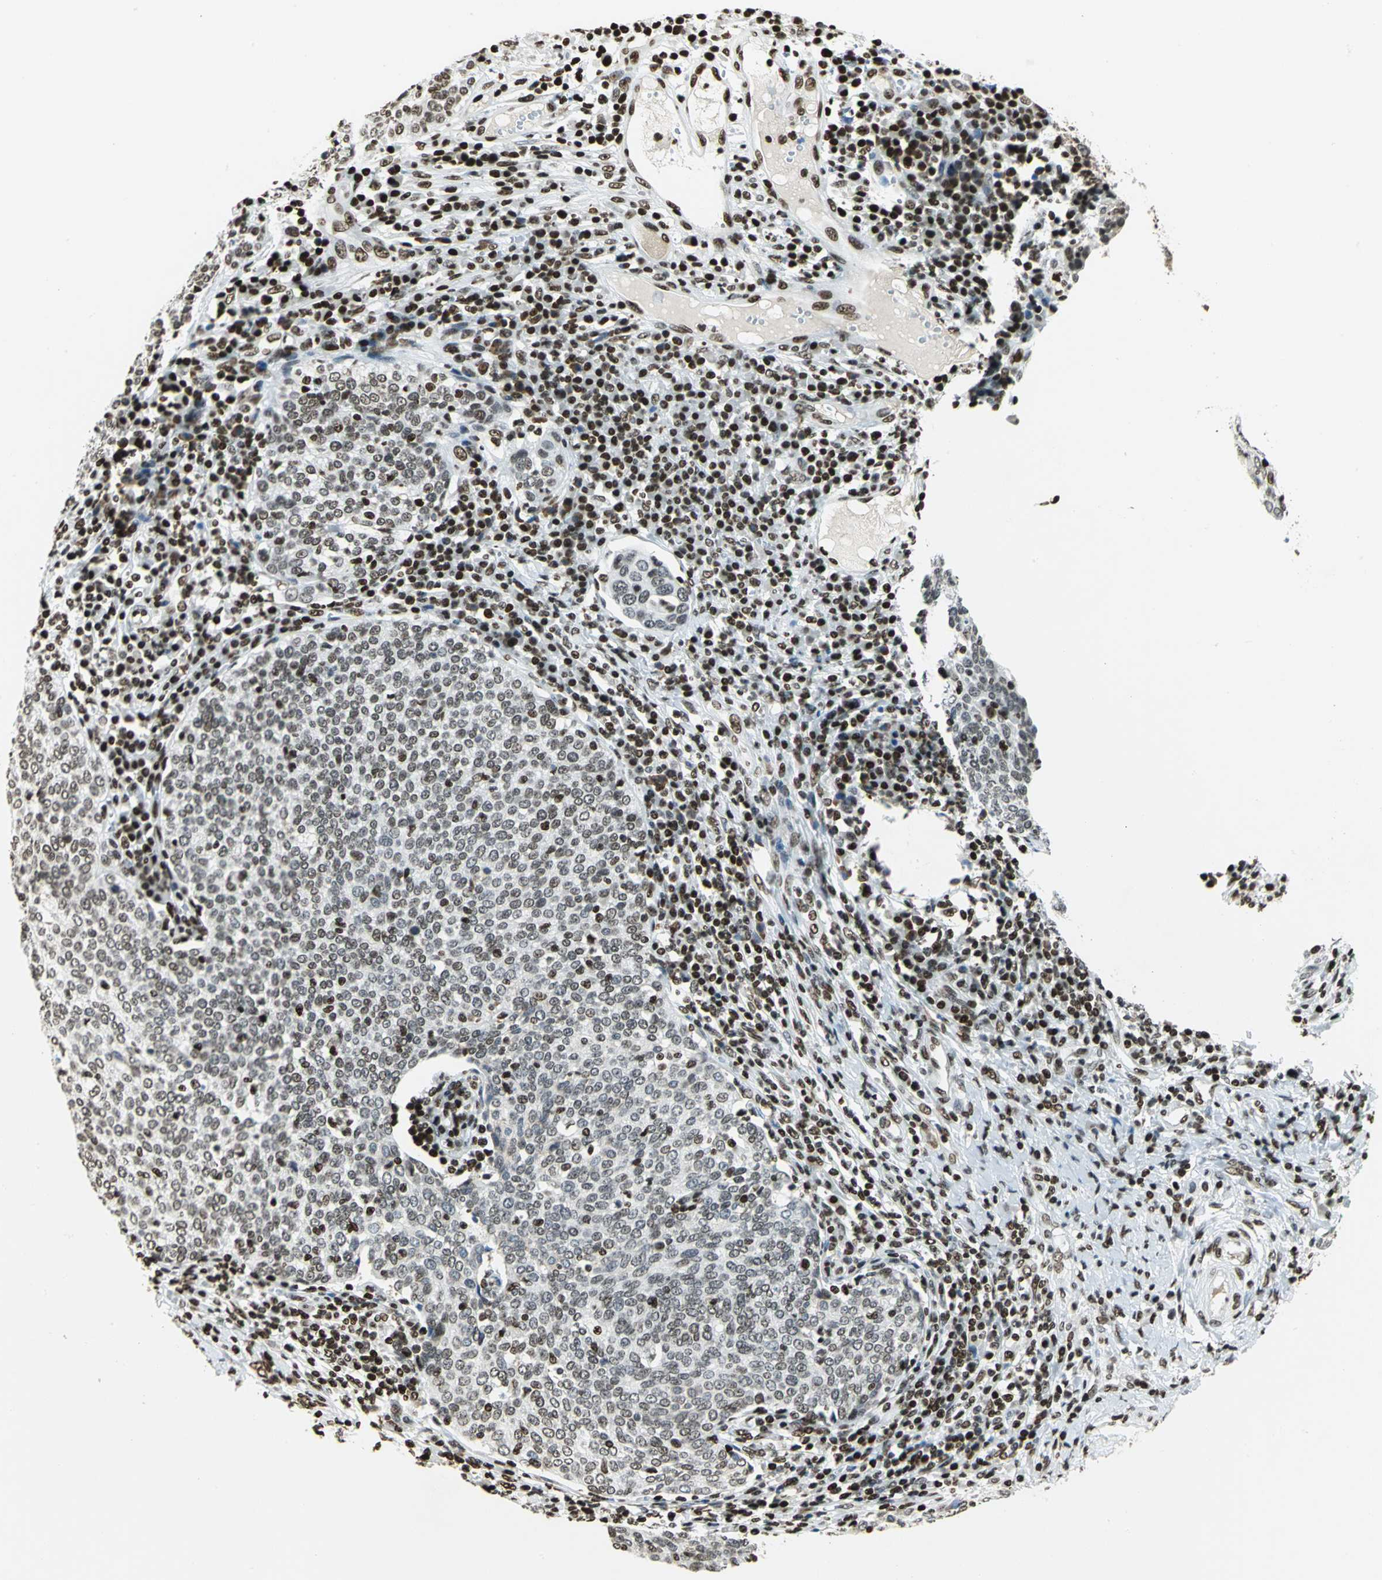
{"staining": {"intensity": "weak", "quantity": ">75%", "location": "nuclear"}, "tissue": "cervical cancer", "cell_type": "Tumor cells", "image_type": "cancer", "snomed": [{"axis": "morphology", "description": "Squamous cell carcinoma, NOS"}, {"axis": "topography", "description": "Cervix"}], "caption": "Protein staining shows weak nuclear staining in approximately >75% of tumor cells in squamous cell carcinoma (cervical).", "gene": "HMGB1", "patient": {"sex": "female", "age": 40}}